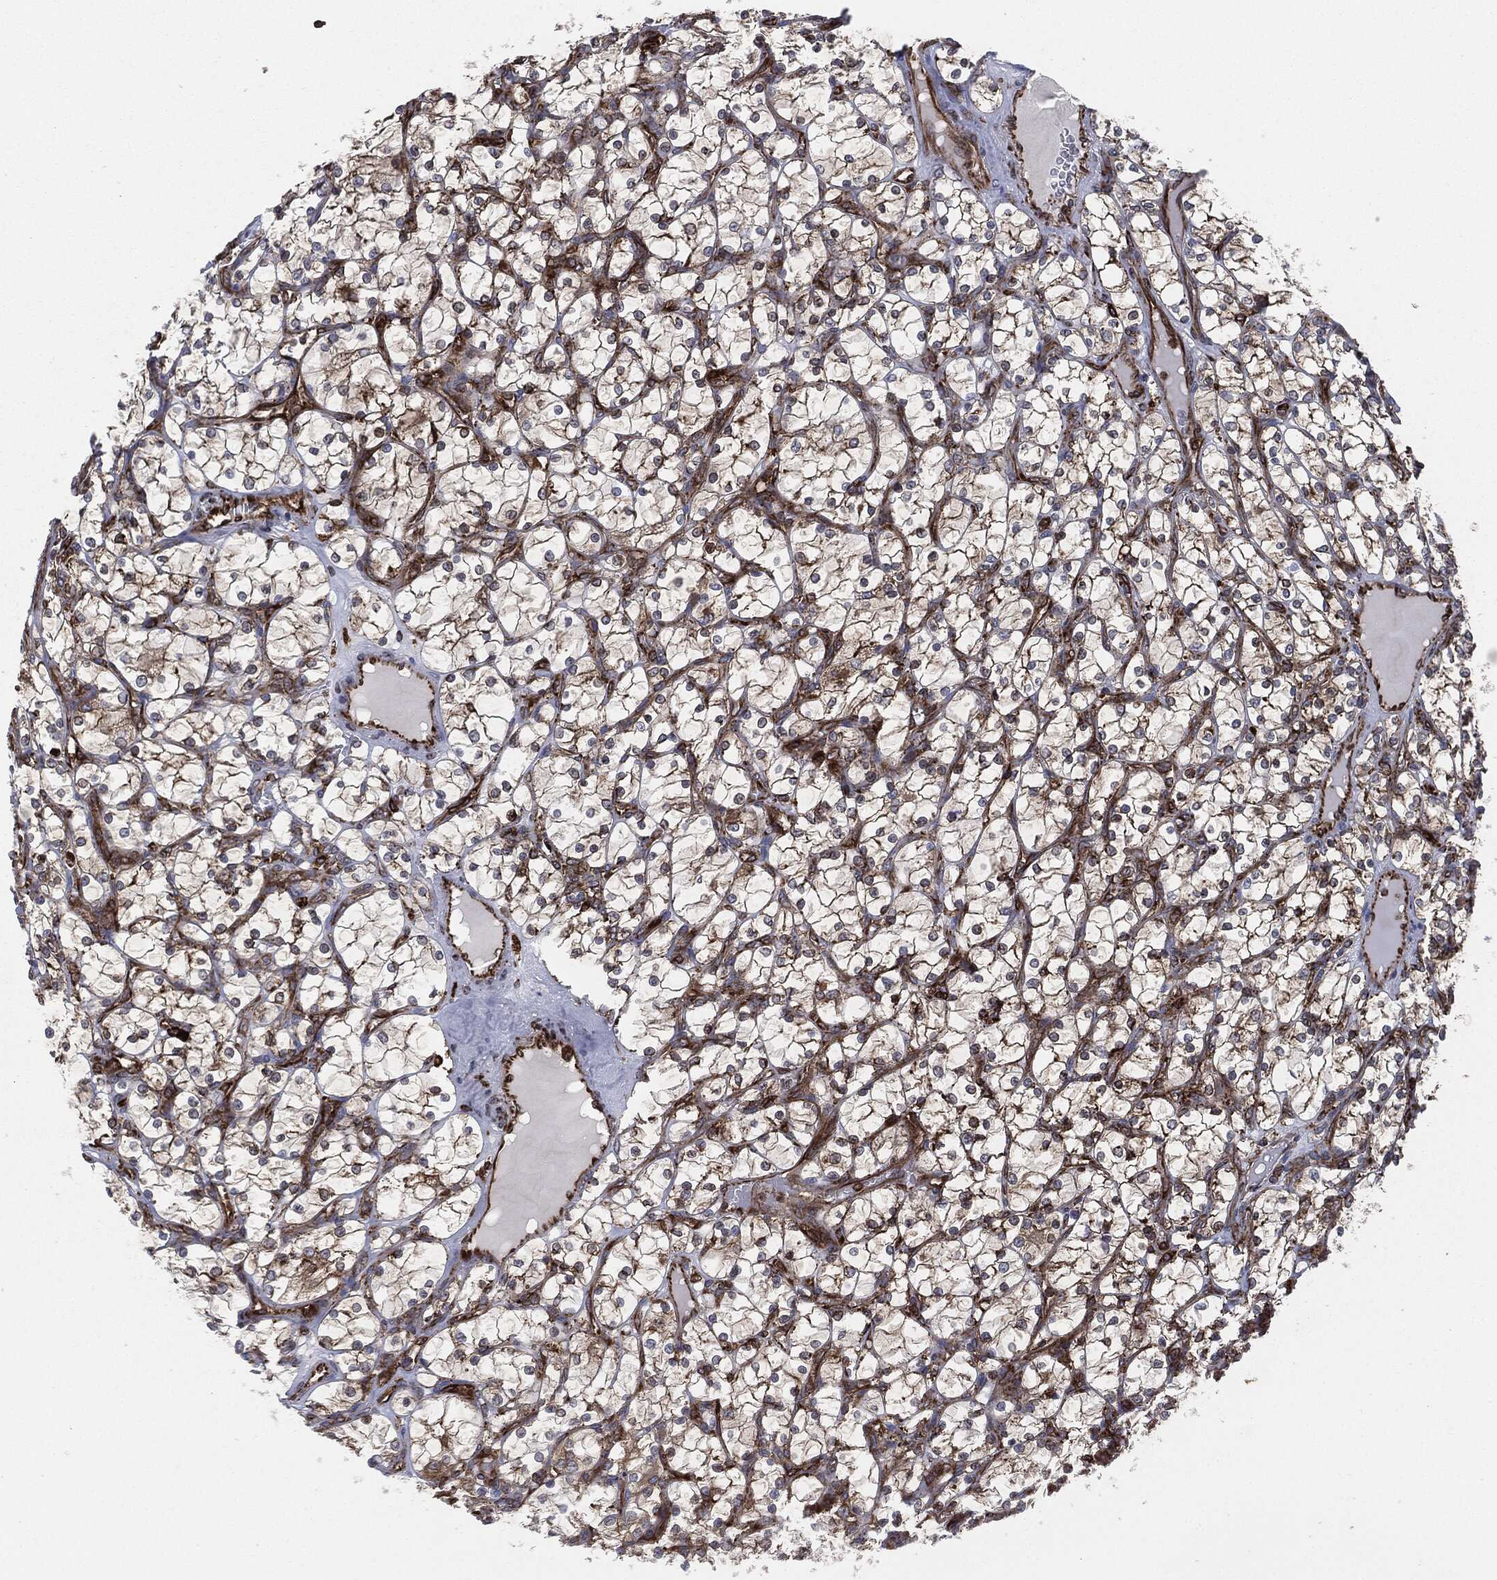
{"staining": {"intensity": "moderate", "quantity": ">75%", "location": "cytoplasmic/membranous"}, "tissue": "renal cancer", "cell_type": "Tumor cells", "image_type": "cancer", "snomed": [{"axis": "morphology", "description": "Adenocarcinoma, NOS"}, {"axis": "topography", "description": "Kidney"}], "caption": "Immunohistochemical staining of human renal cancer (adenocarcinoma) demonstrates medium levels of moderate cytoplasmic/membranous protein expression in about >75% of tumor cells.", "gene": "CALR", "patient": {"sex": "female", "age": 69}}